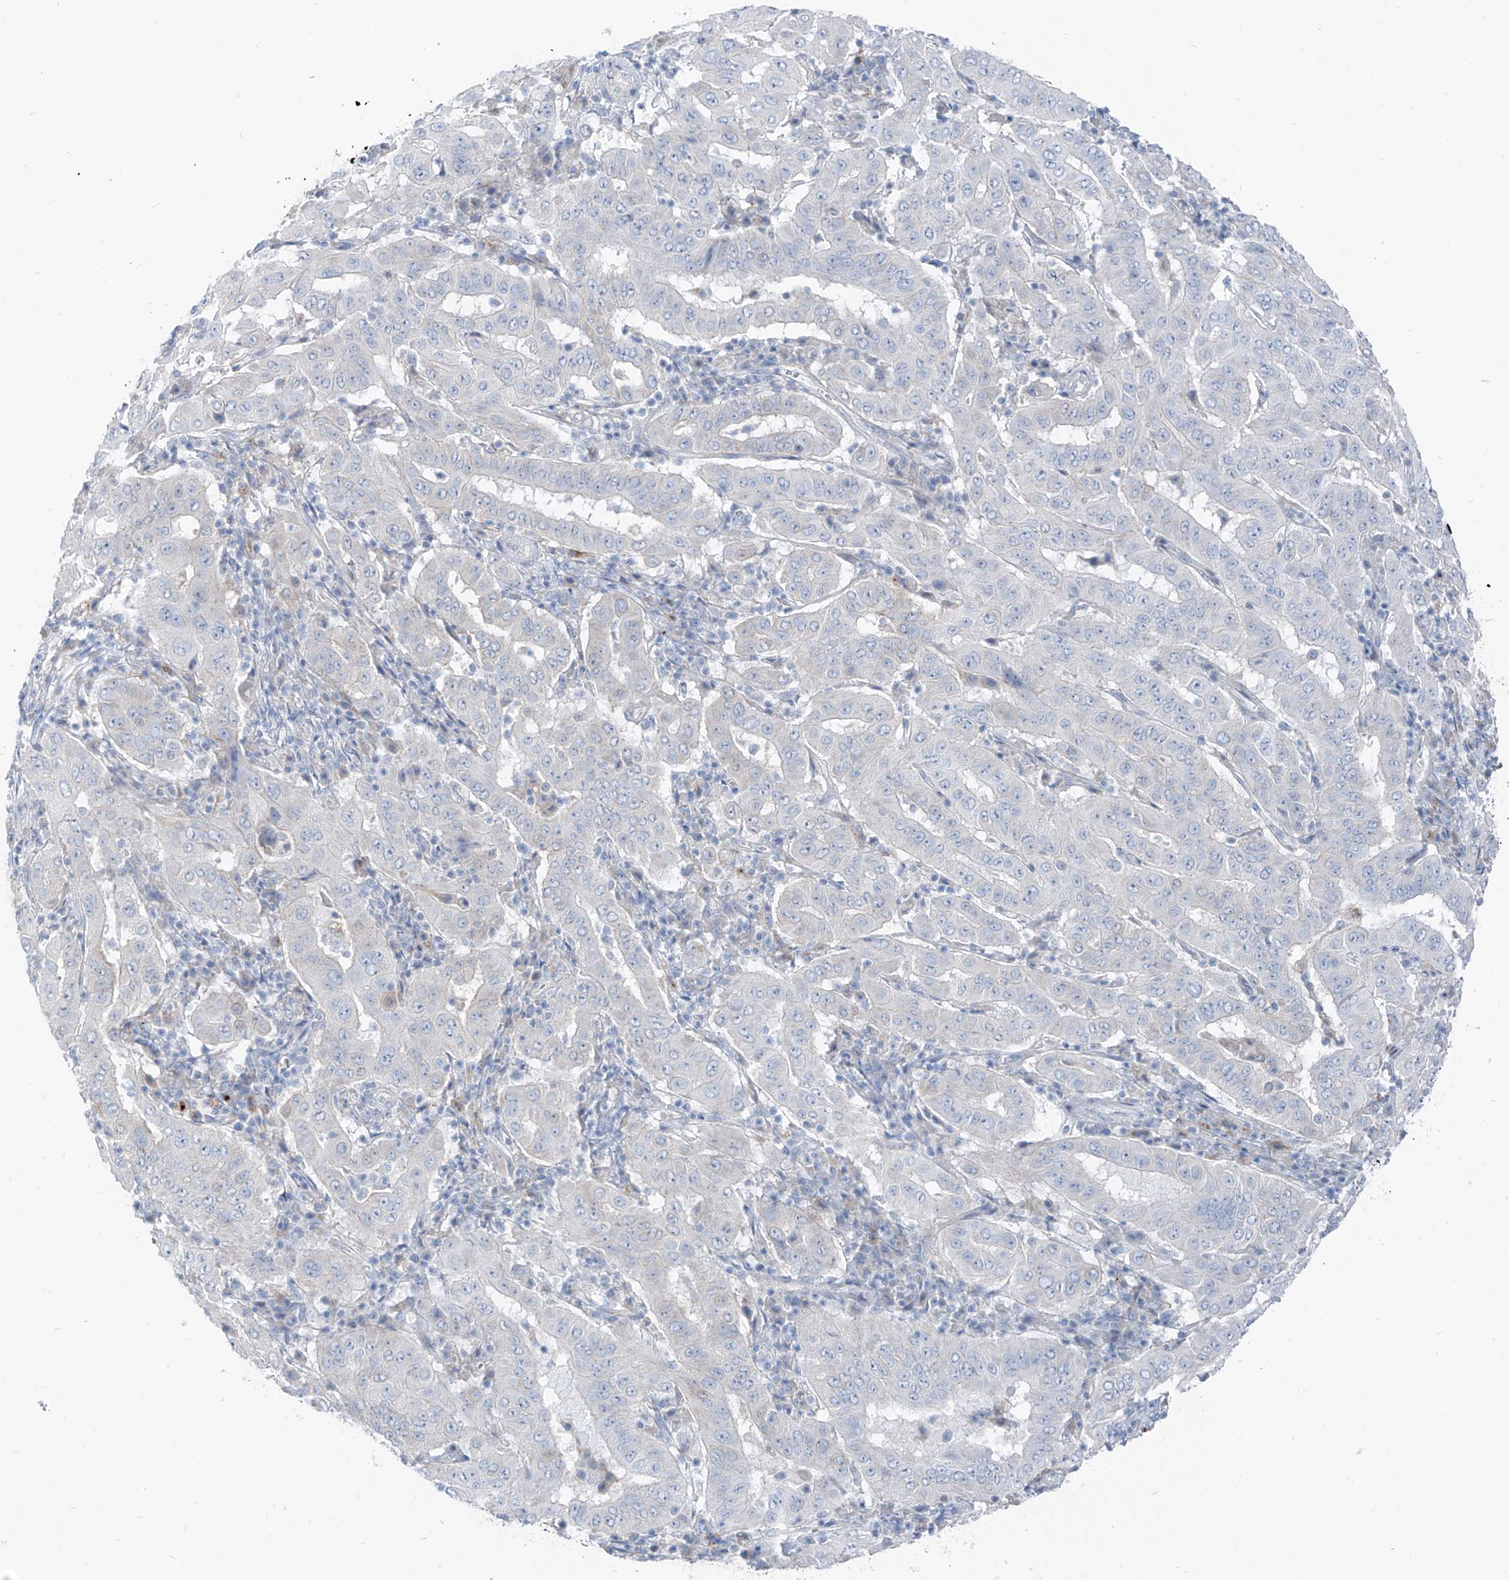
{"staining": {"intensity": "negative", "quantity": "none", "location": "none"}, "tissue": "pancreatic cancer", "cell_type": "Tumor cells", "image_type": "cancer", "snomed": [{"axis": "morphology", "description": "Adenocarcinoma, NOS"}, {"axis": "topography", "description": "Pancreas"}], "caption": "This image is of pancreatic cancer (adenocarcinoma) stained with immunohistochemistry (IHC) to label a protein in brown with the nuclei are counter-stained blue. There is no staining in tumor cells.", "gene": "GPR137C", "patient": {"sex": "male", "age": 63}}